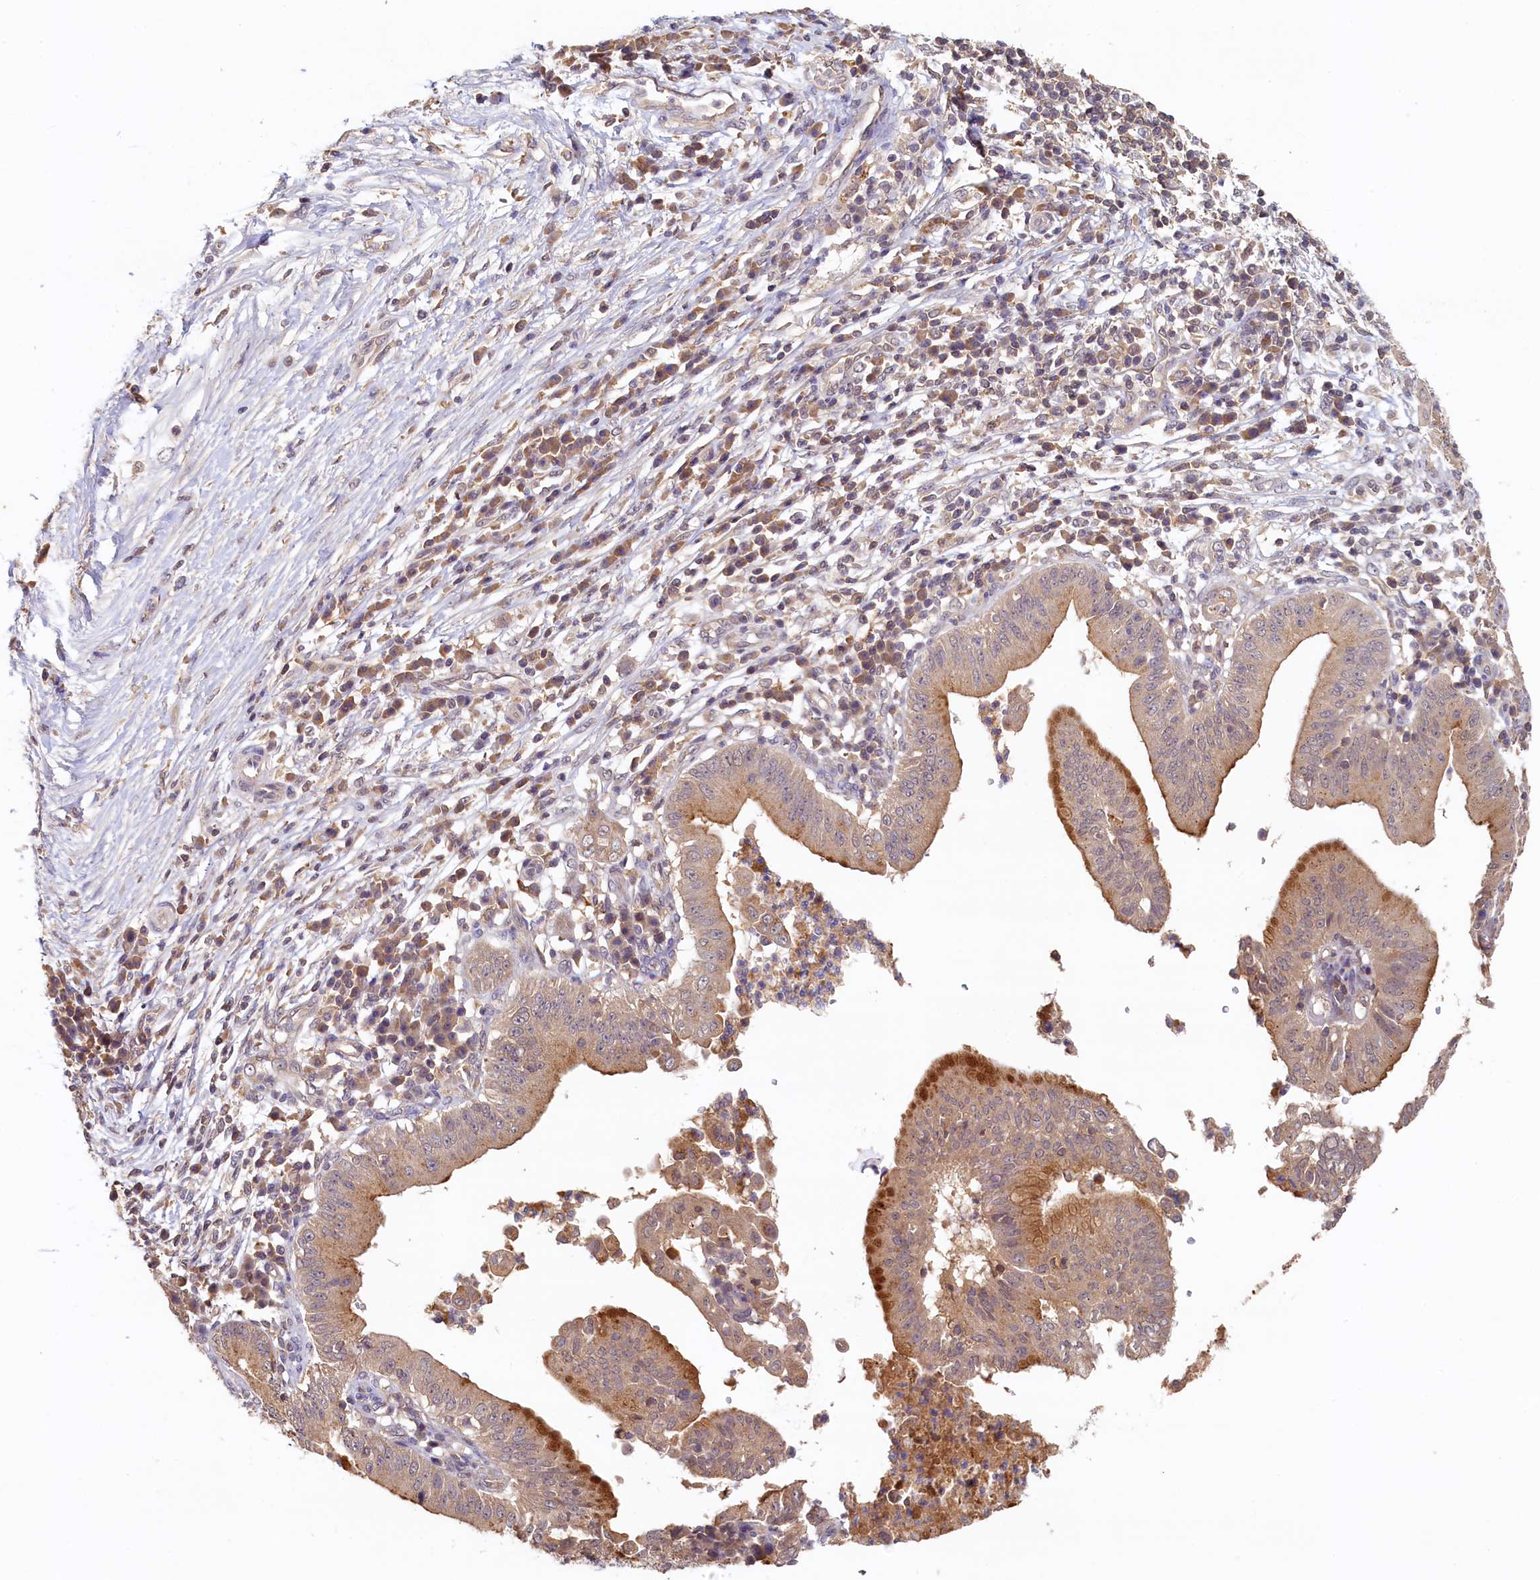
{"staining": {"intensity": "moderate", "quantity": "25%-75%", "location": "cytoplasmic/membranous"}, "tissue": "pancreatic cancer", "cell_type": "Tumor cells", "image_type": "cancer", "snomed": [{"axis": "morphology", "description": "Adenocarcinoma, NOS"}, {"axis": "topography", "description": "Pancreas"}], "caption": "Pancreatic cancer (adenocarcinoma) stained with a protein marker exhibits moderate staining in tumor cells.", "gene": "NUBP2", "patient": {"sex": "male", "age": 68}}